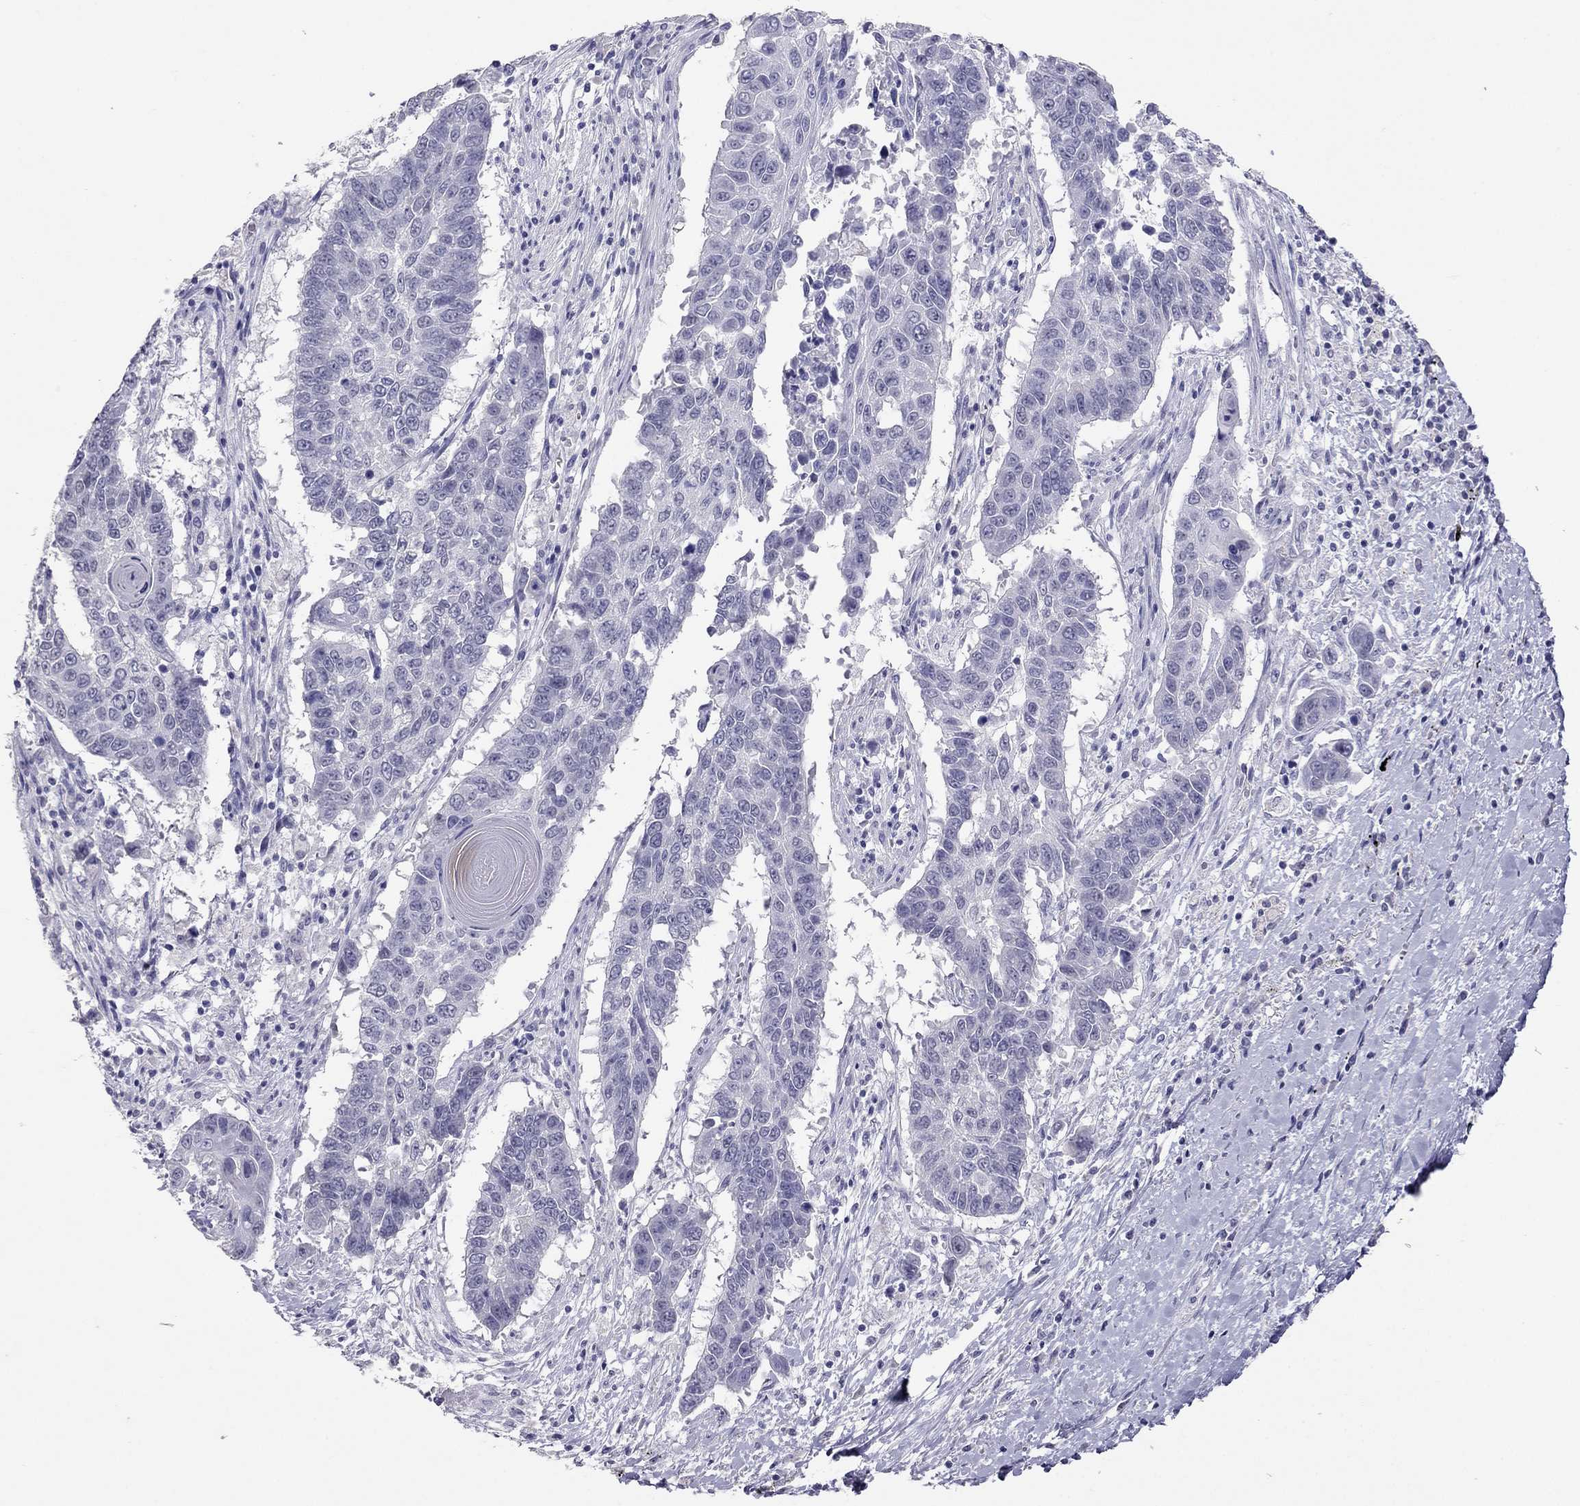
{"staining": {"intensity": "negative", "quantity": "none", "location": "none"}, "tissue": "lung cancer", "cell_type": "Tumor cells", "image_type": "cancer", "snomed": [{"axis": "morphology", "description": "Squamous cell carcinoma, NOS"}, {"axis": "topography", "description": "Lung"}], "caption": "DAB (3,3'-diaminobenzidine) immunohistochemical staining of lung cancer (squamous cell carcinoma) demonstrates no significant positivity in tumor cells. (DAB (3,3'-diaminobenzidine) immunohistochemistry (IHC) with hematoxylin counter stain).", "gene": "PSMB11", "patient": {"sex": "male", "age": 73}}